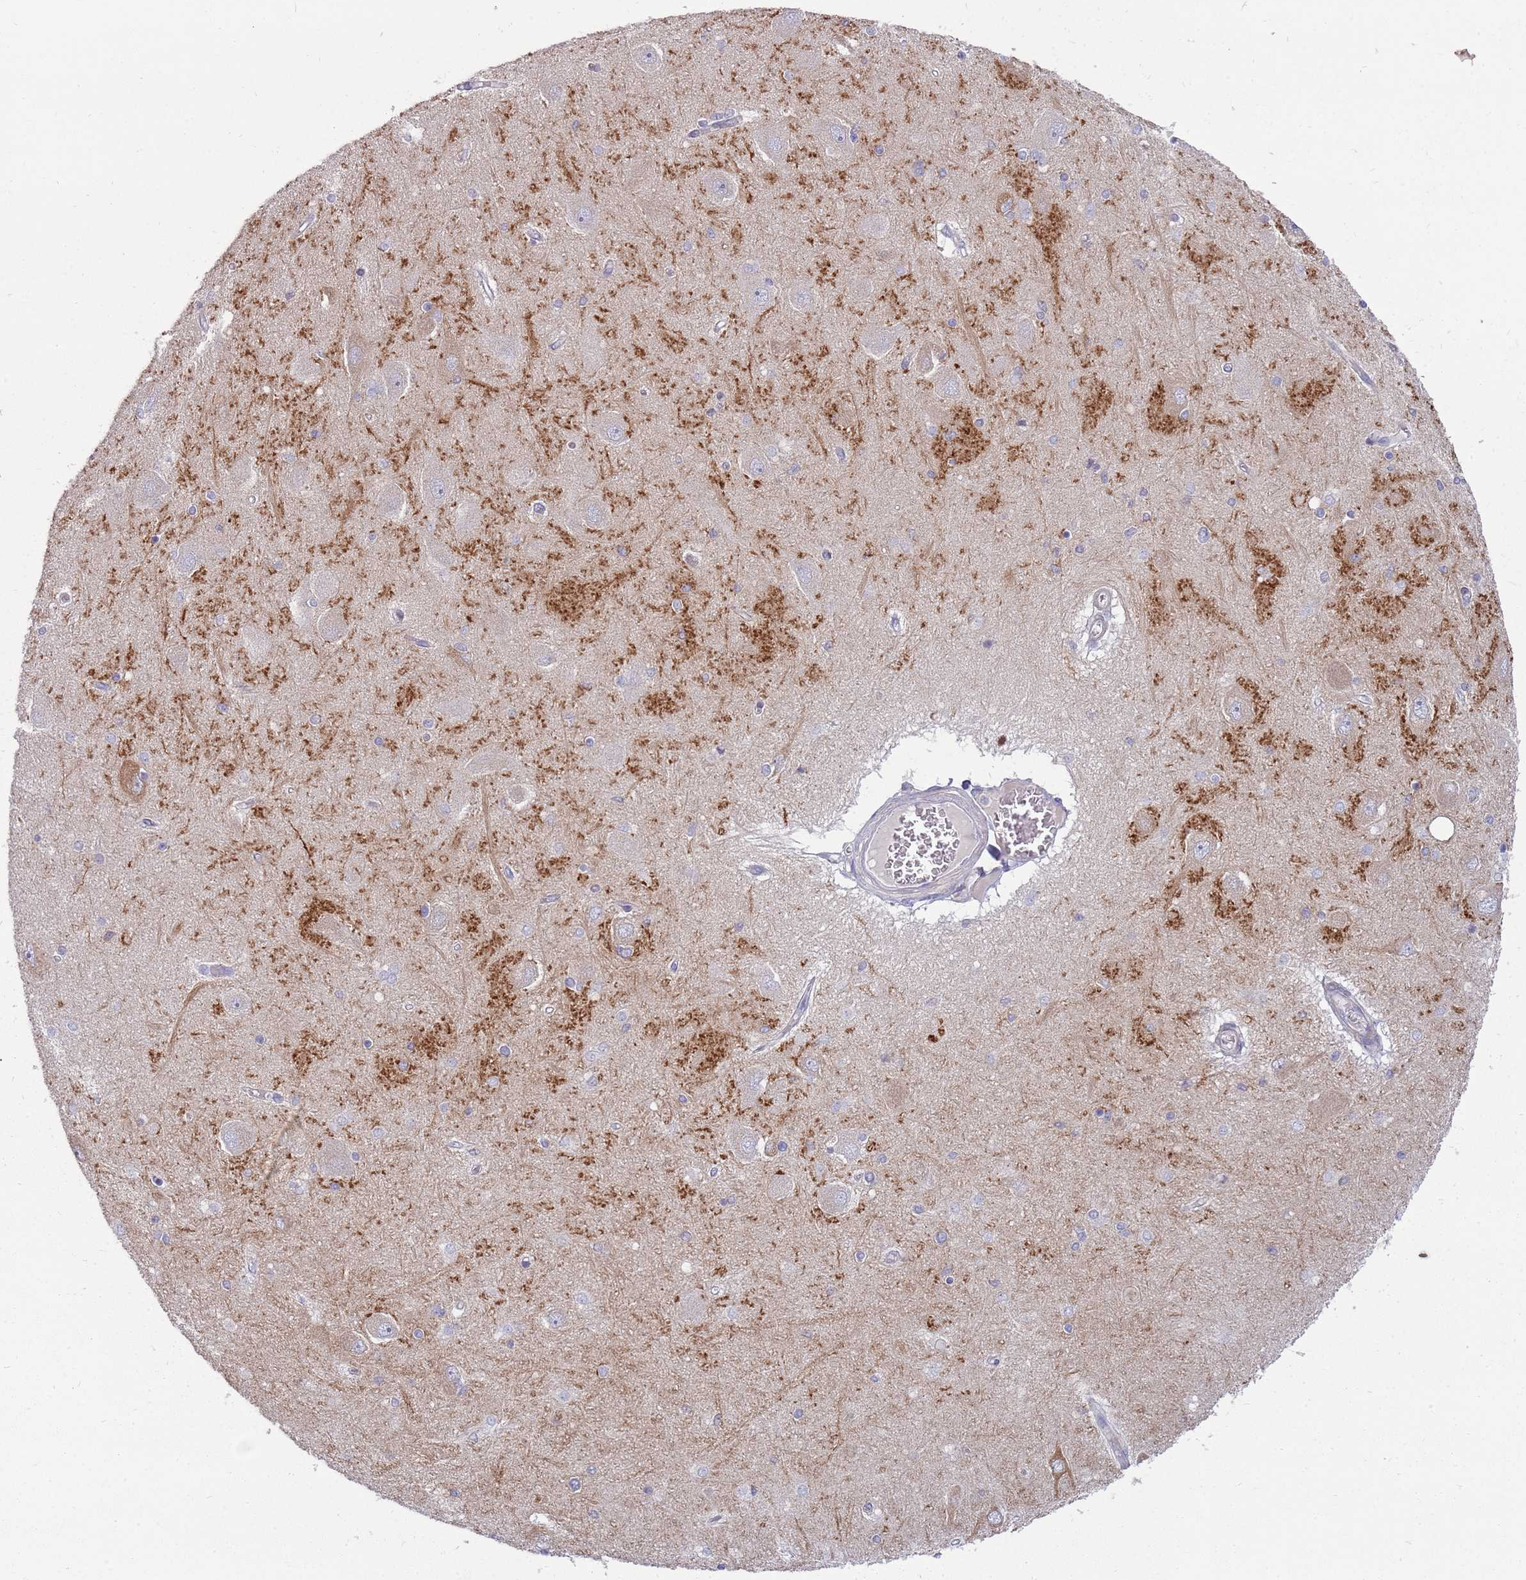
{"staining": {"intensity": "negative", "quantity": "none", "location": "none"}, "tissue": "hippocampus", "cell_type": "Glial cells", "image_type": "normal", "snomed": [{"axis": "morphology", "description": "Normal tissue, NOS"}, {"axis": "topography", "description": "Hippocampus"}], "caption": "An immunohistochemistry (IHC) photomicrograph of unremarkable hippocampus is shown. There is no staining in glial cells of hippocampus.", "gene": "DIPK1C", "patient": {"sex": "female", "age": 54}}